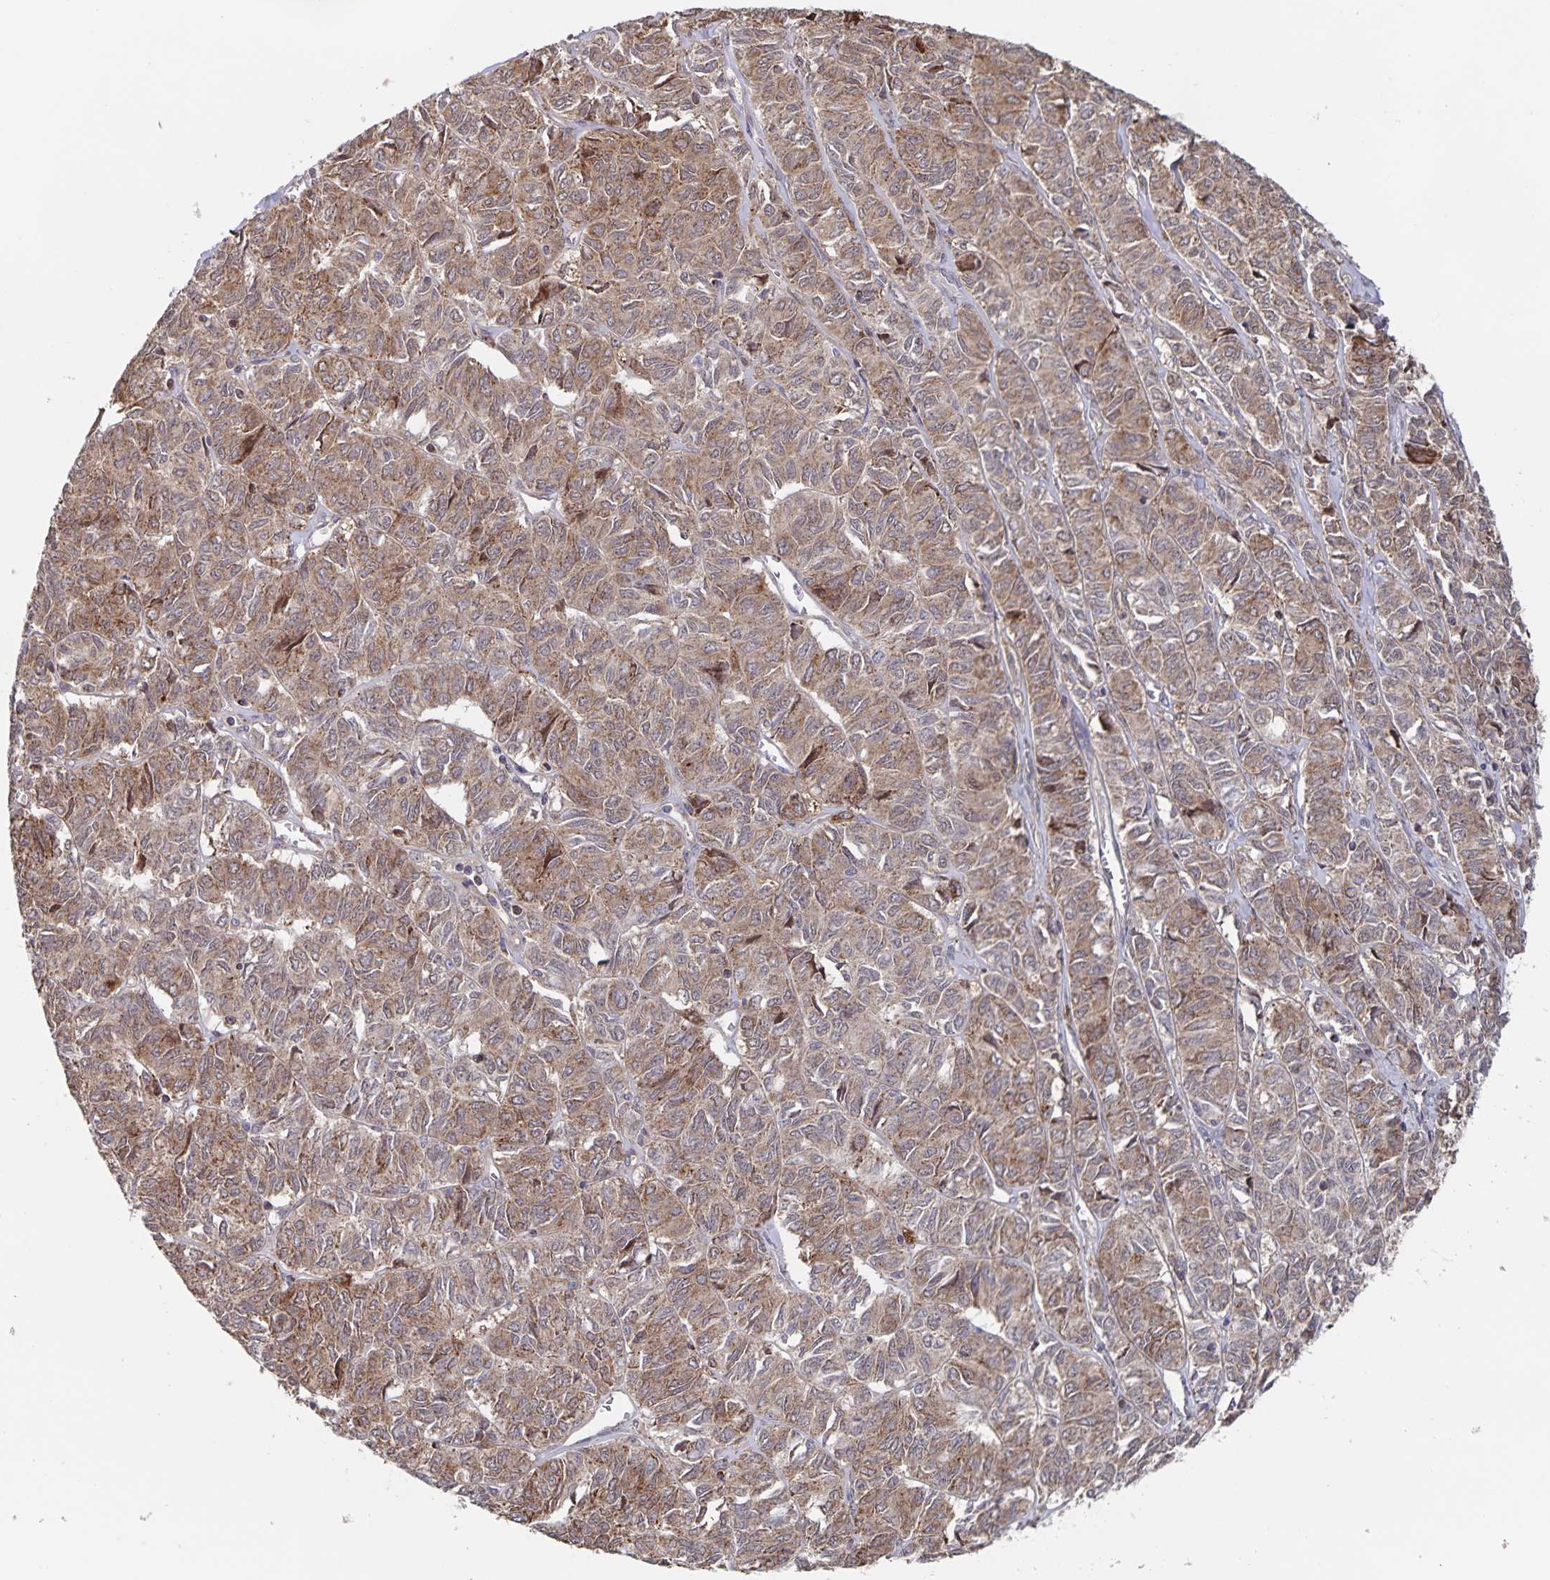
{"staining": {"intensity": "strong", "quantity": ">75%", "location": "cytoplasmic/membranous"}, "tissue": "ovarian cancer", "cell_type": "Tumor cells", "image_type": "cancer", "snomed": [{"axis": "morphology", "description": "Carcinoma, endometroid"}, {"axis": "topography", "description": "Ovary"}], "caption": "IHC histopathology image of neoplastic tissue: human ovarian endometroid carcinoma stained using immunohistochemistry demonstrates high levels of strong protein expression localized specifically in the cytoplasmic/membranous of tumor cells, appearing as a cytoplasmic/membranous brown color.", "gene": "ACACA", "patient": {"sex": "female", "age": 80}}